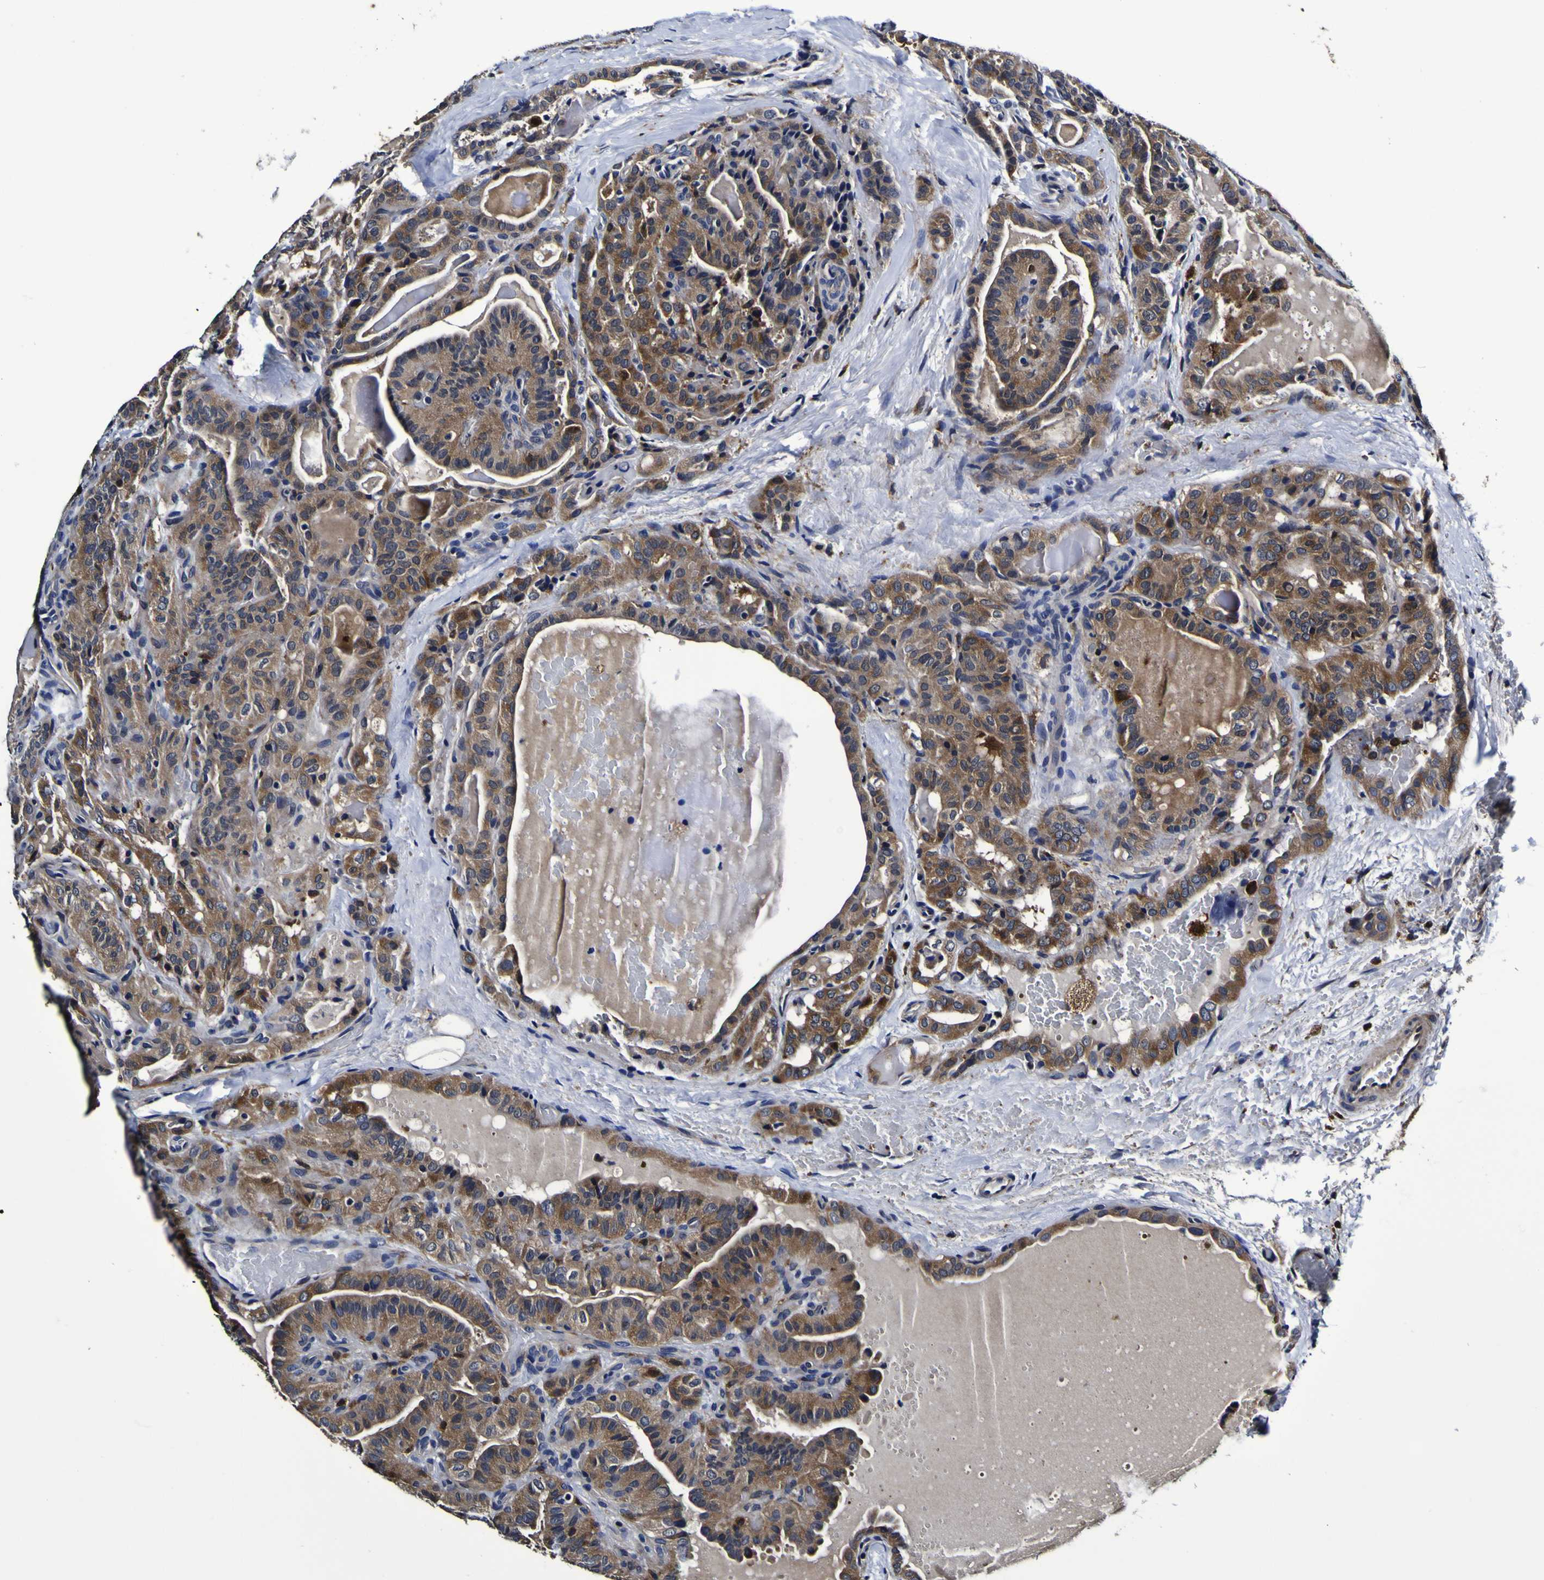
{"staining": {"intensity": "moderate", "quantity": ">75%", "location": "cytoplasmic/membranous"}, "tissue": "thyroid cancer", "cell_type": "Tumor cells", "image_type": "cancer", "snomed": [{"axis": "morphology", "description": "Papillary adenocarcinoma, NOS"}, {"axis": "topography", "description": "Thyroid gland"}], "caption": "Tumor cells exhibit moderate cytoplasmic/membranous positivity in approximately >75% of cells in papillary adenocarcinoma (thyroid). (DAB = brown stain, brightfield microscopy at high magnification).", "gene": "GPX1", "patient": {"sex": "male", "age": 77}}